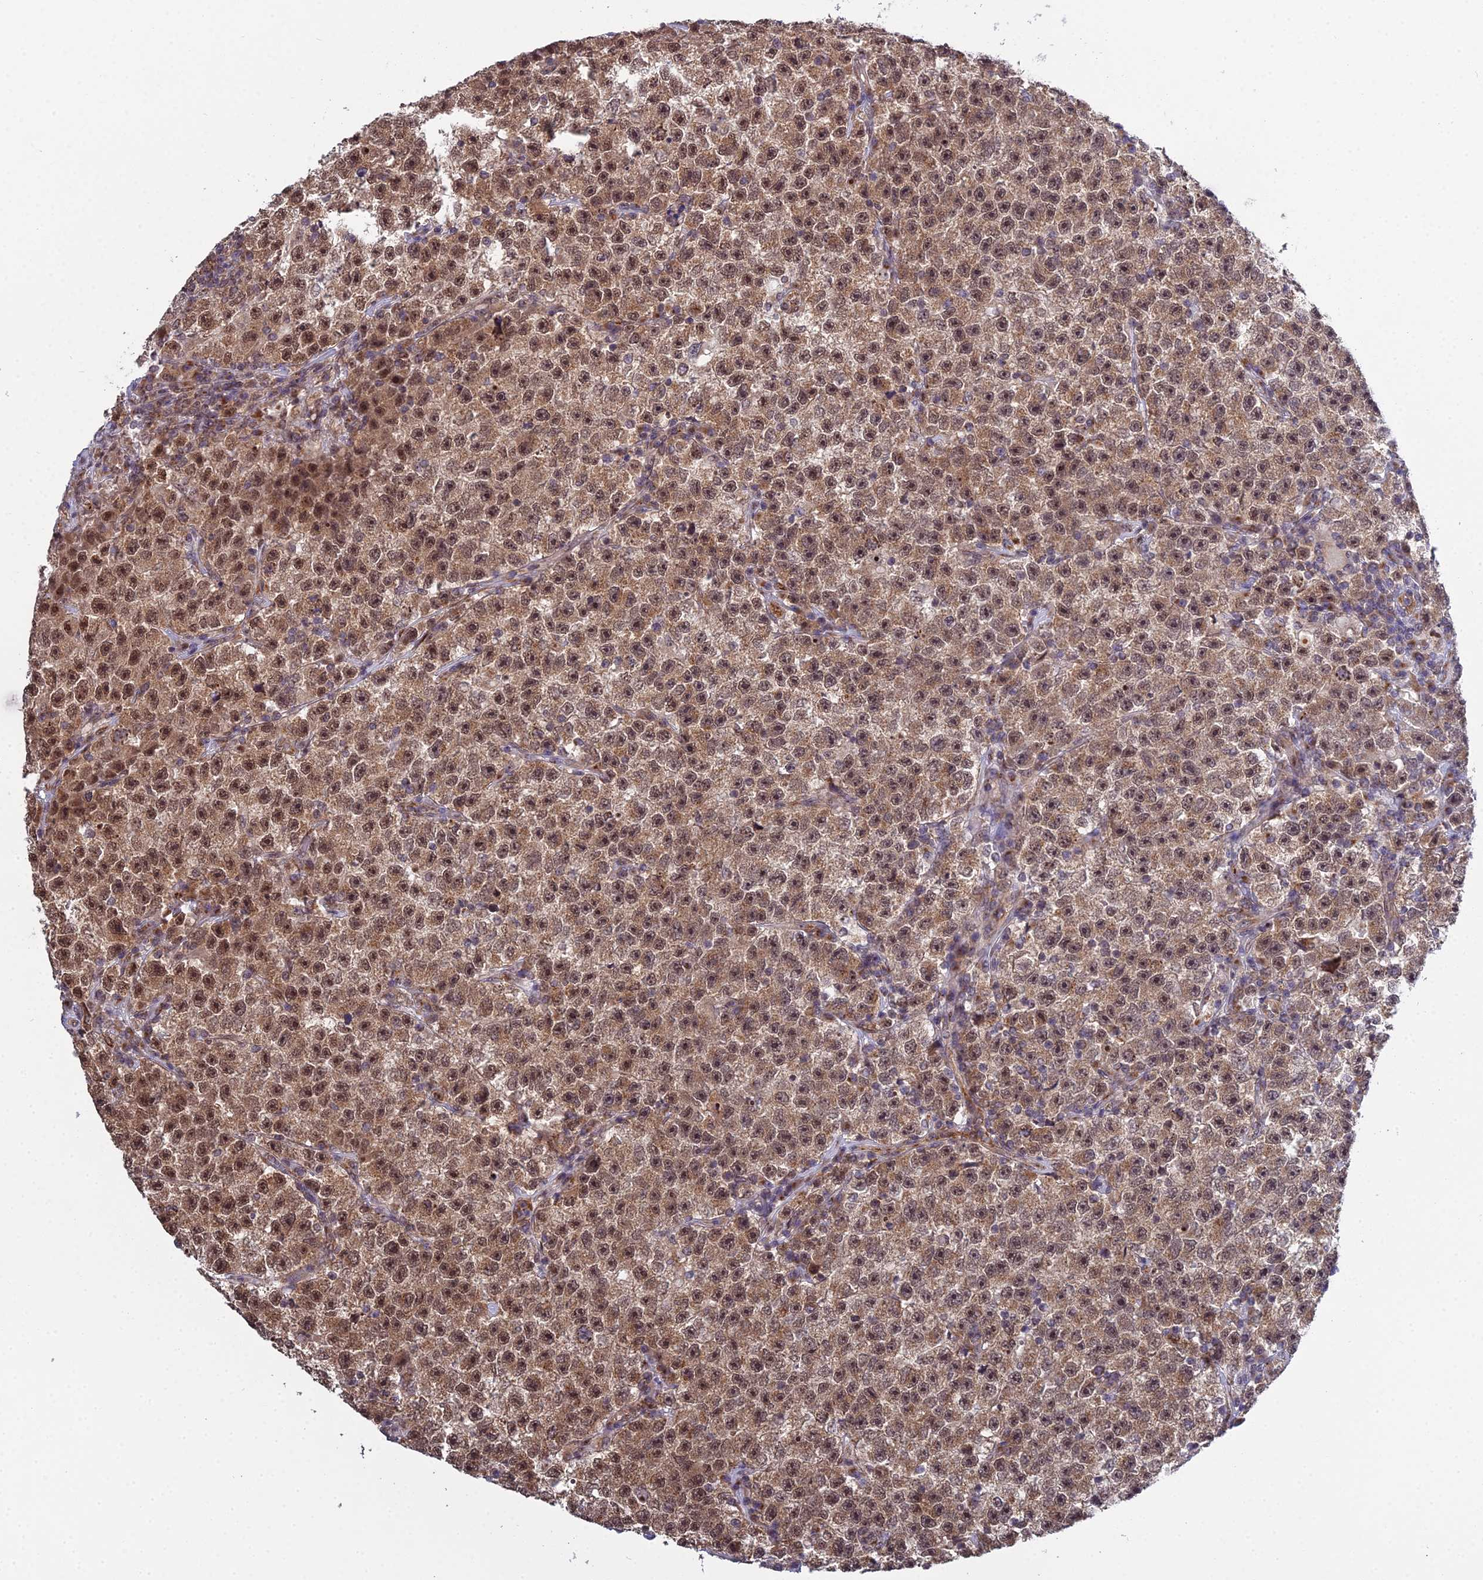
{"staining": {"intensity": "moderate", "quantity": ">75%", "location": "cytoplasmic/membranous,nuclear"}, "tissue": "testis cancer", "cell_type": "Tumor cells", "image_type": "cancer", "snomed": [{"axis": "morphology", "description": "Seminoma, NOS"}, {"axis": "topography", "description": "Testis"}], "caption": "Testis cancer tissue shows moderate cytoplasmic/membranous and nuclear staining in approximately >75% of tumor cells", "gene": "MEOX1", "patient": {"sex": "male", "age": 22}}